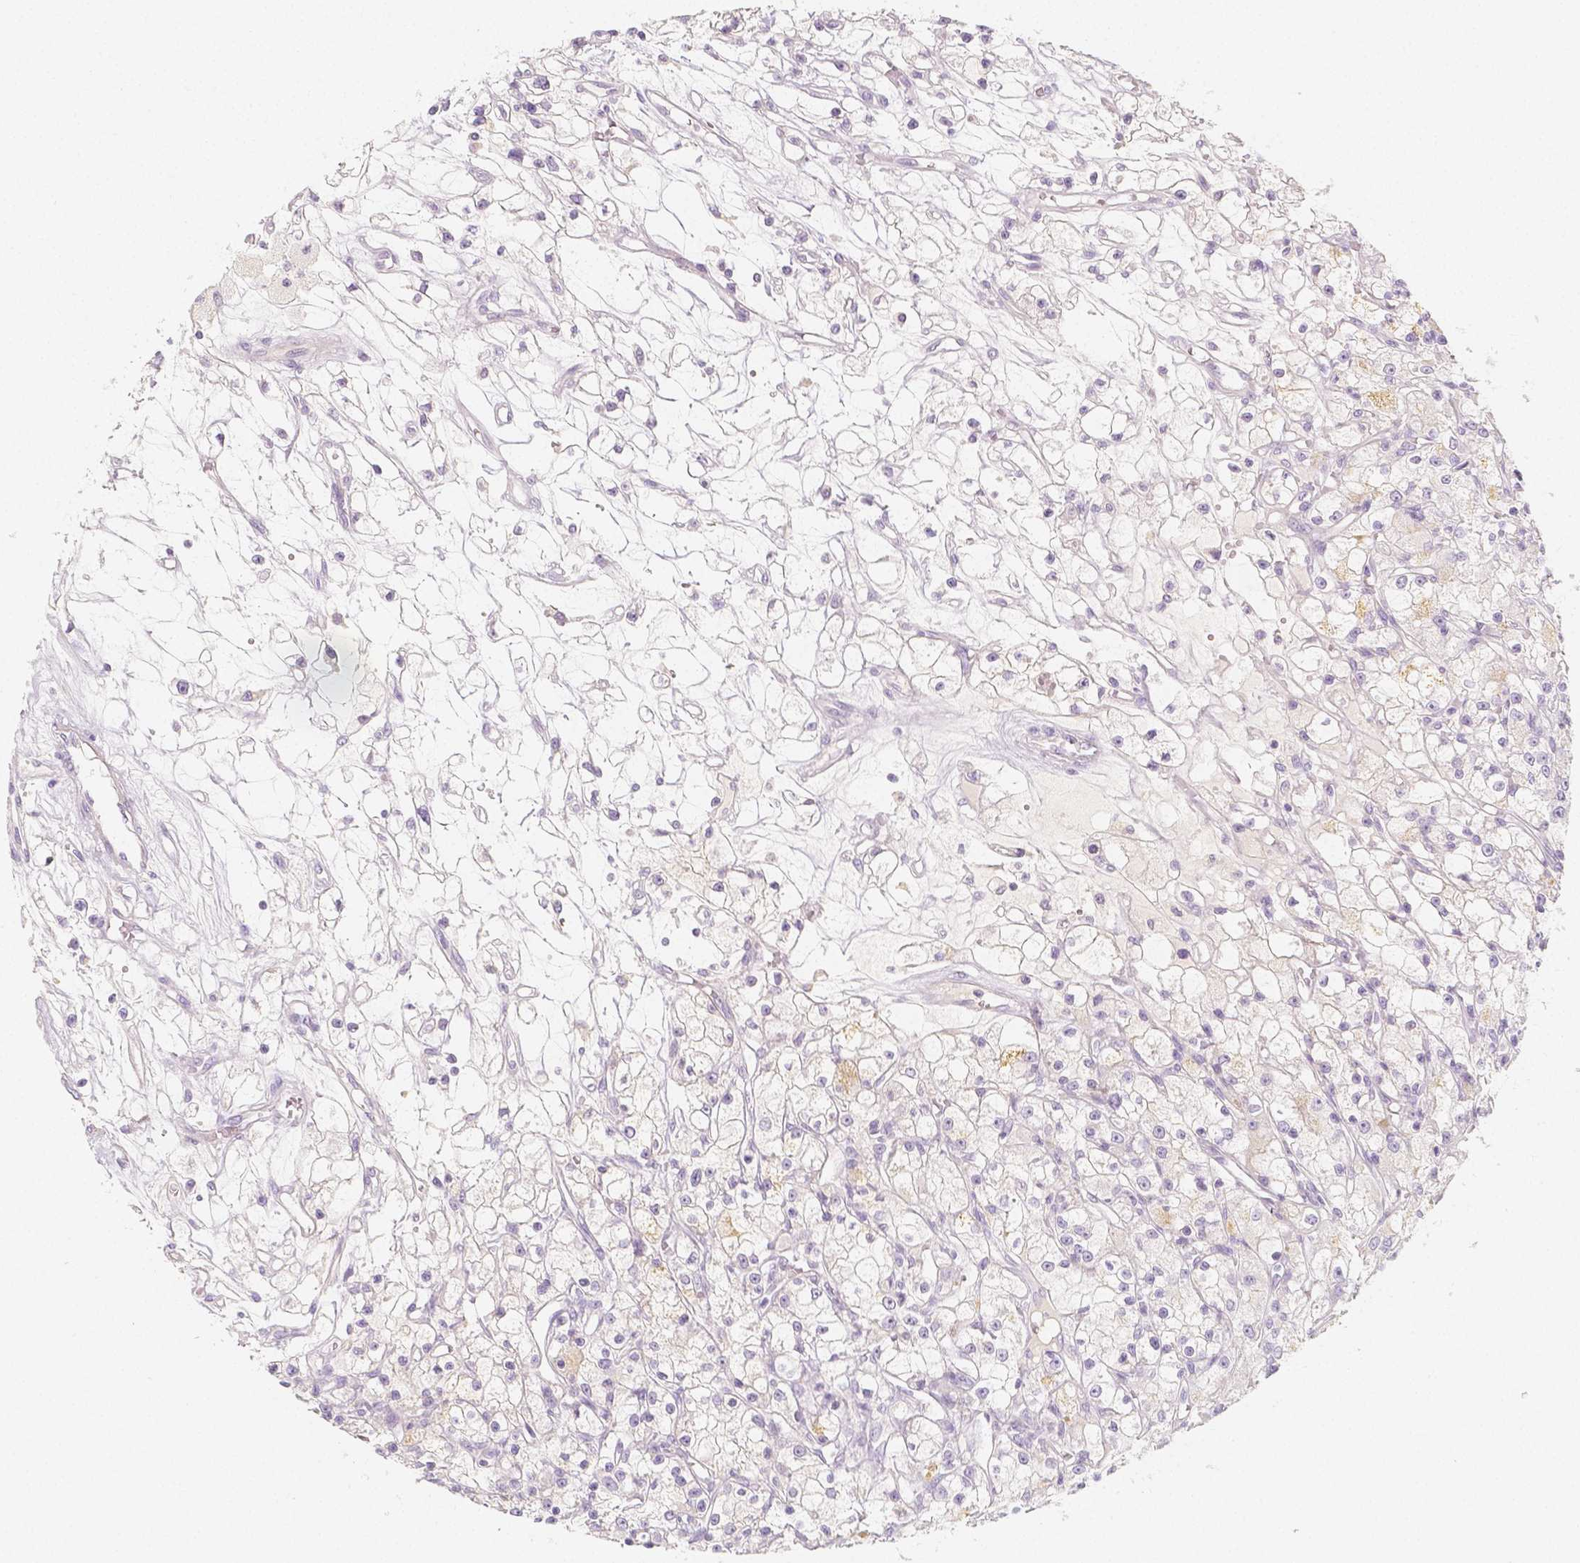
{"staining": {"intensity": "negative", "quantity": "none", "location": "none"}, "tissue": "renal cancer", "cell_type": "Tumor cells", "image_type": "cancer", "snomed": [{"axis": "morphology", "description": "Adenocarcinoma, NOS"}, {"axis": "topography", "description": "Kidney"}], "caption": "Renal cancer (adenocarcinoma) was stained to show a protein in brown. There is no significant staining in tumor cells.", "gene": "BATF", "patient": {"sex": "female", "age": 59}}